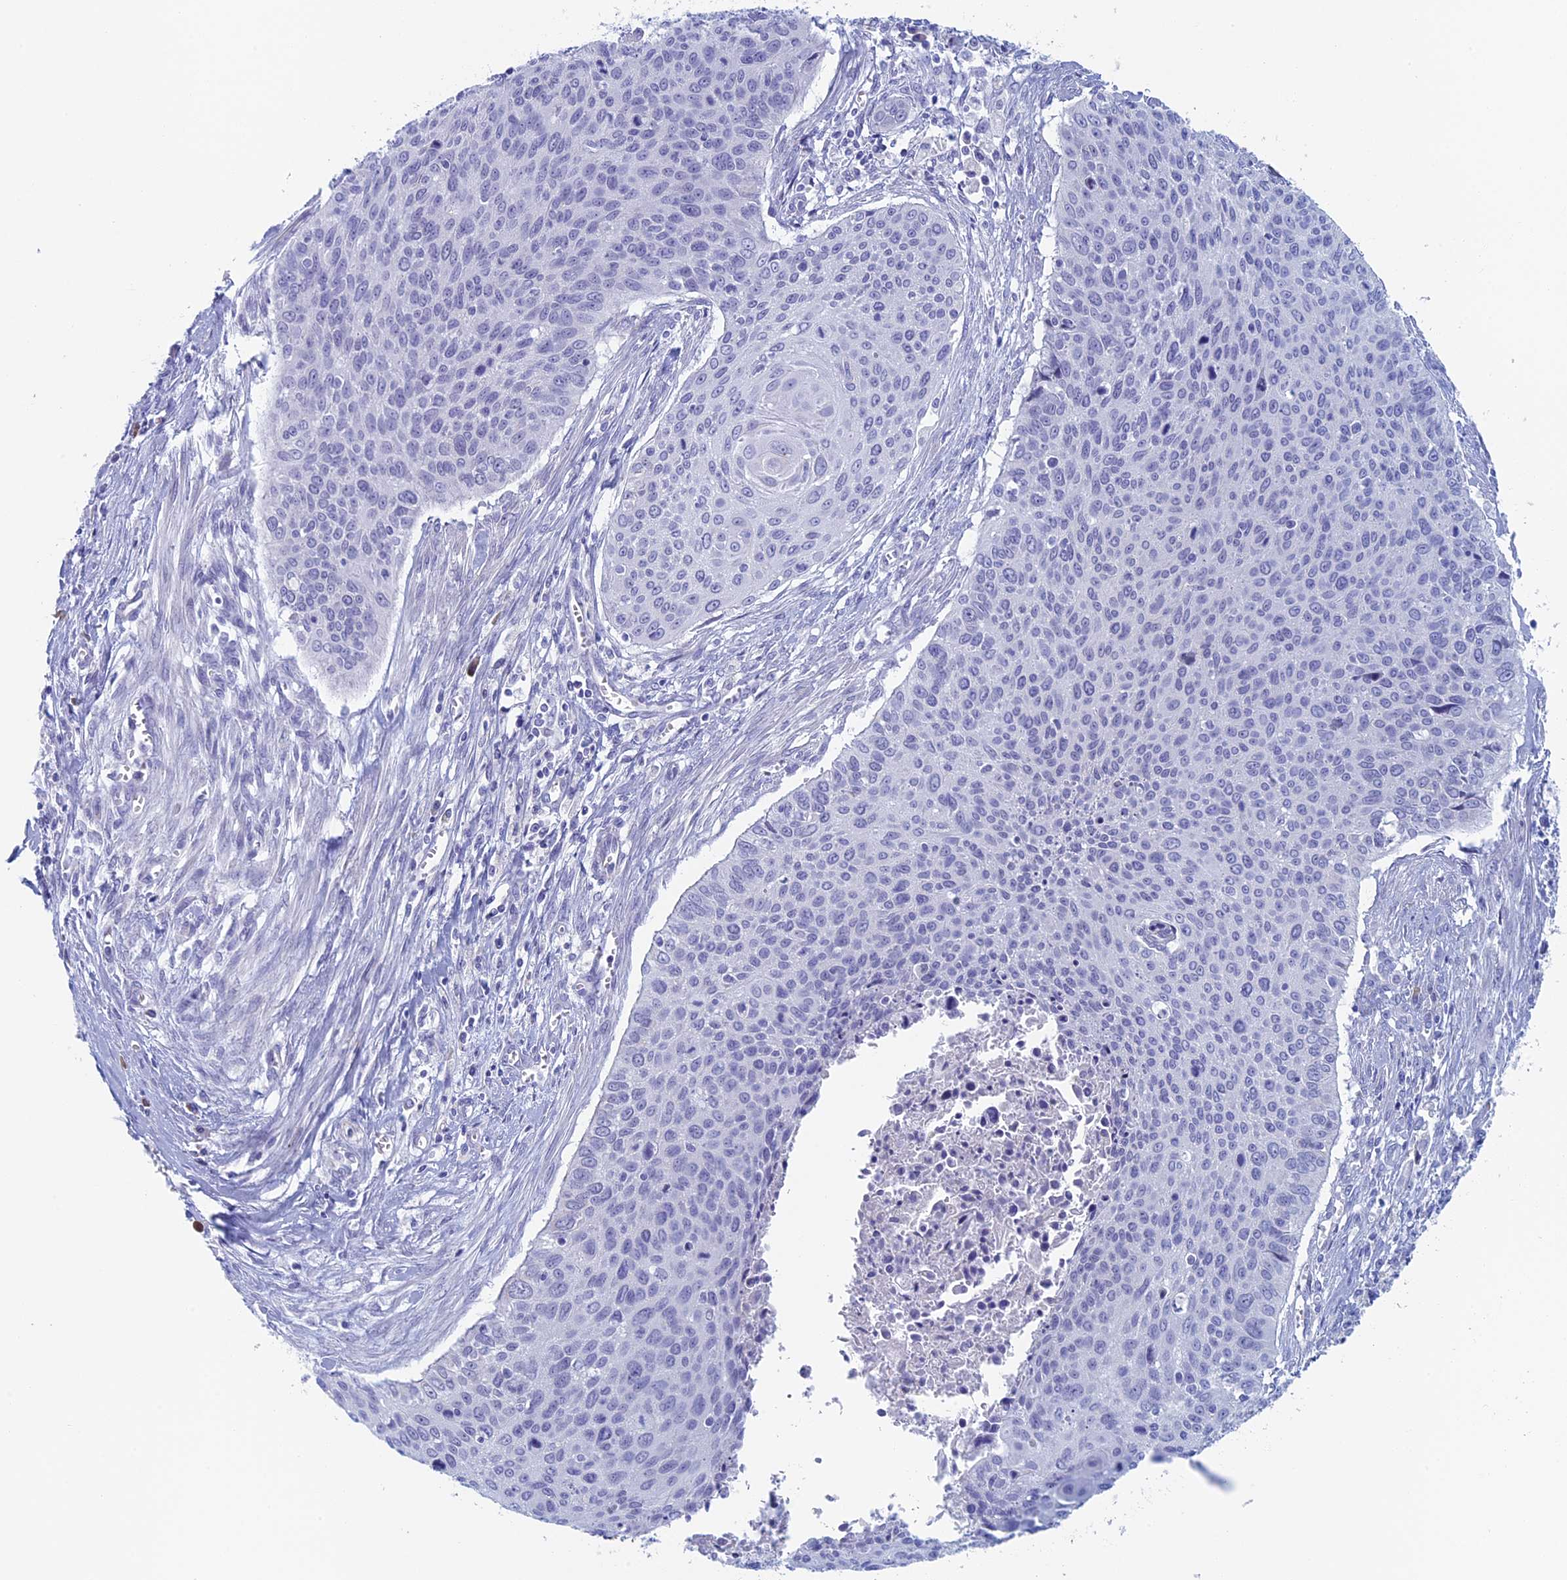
{"staining": {"intensity": "negative", "quantity": "none", "location": "none"}, "tissue": "cervical cancer", "cell_type": "Tumor cells", "image_type": "cancer", "snomed": [{"axis": "morphology", "description": "Squamous cell carcinoma, NOS"}, {"axis": "topography", "description": "Cervix"}], "caption": "This is an immunohistochemistry image of human squamous cell carcinoma (cervical). There is no expression in tumor cells.", "gene": "MAGEB6", "patient": {"sex": "female", "age": 55}}